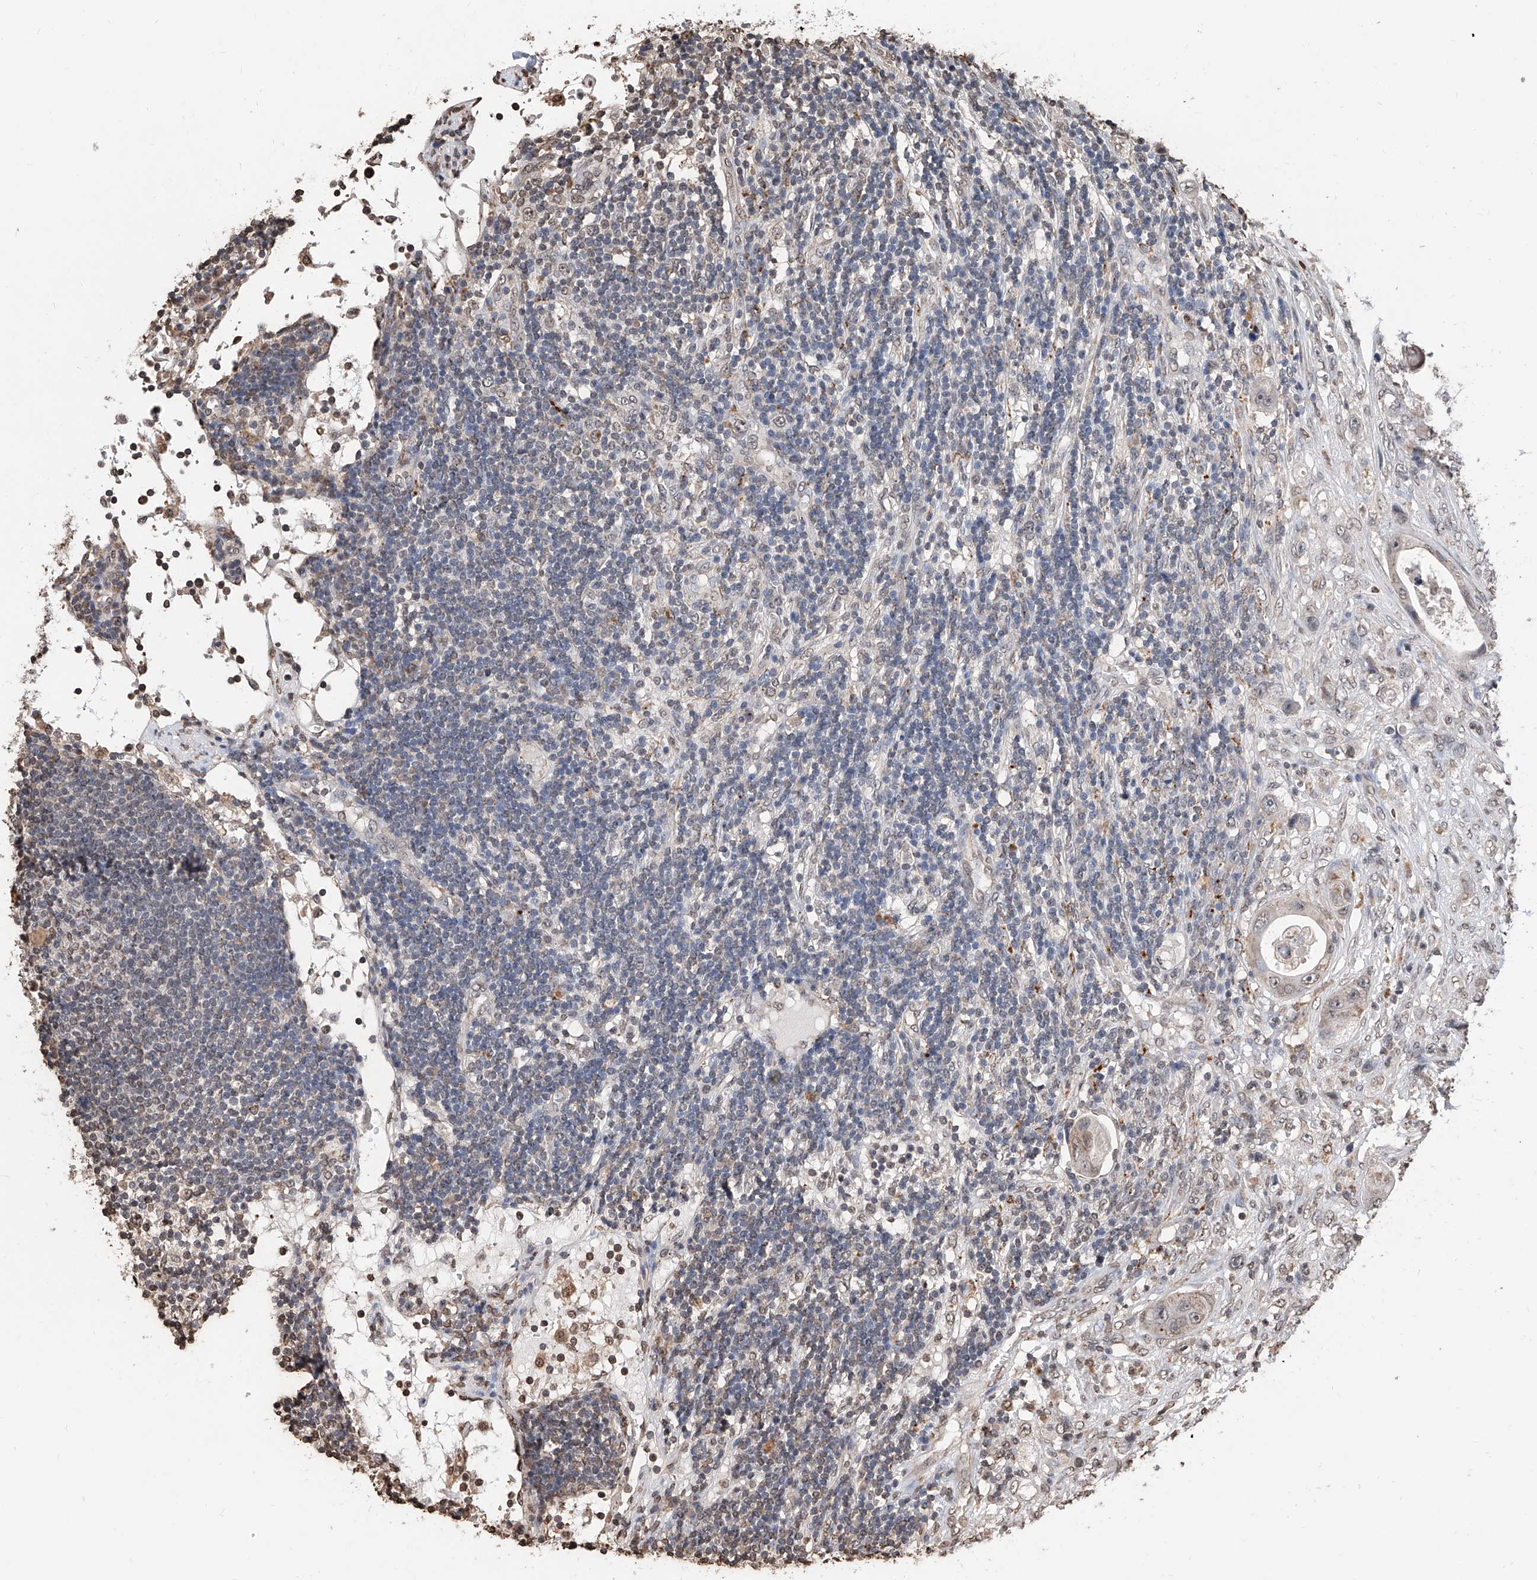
{"staining": {"intensity": "weak", "quantity": ">75%", "location": "cytoplasmic/membranous,nuclear"}, "tissue": "colorectal cancer", "cell_type": "Tumor cells", "image_type": "cancer", "snomed": [{"axis": "morphology", "description": "Adenocarcinoma, NOS"}, {"axis": "topography", "description": "Colon"}], "caption": "DAB (3,3'-diaminobenzidine) immunohistochemical staining of colorectal cancer shows weak cytoplasmic/membranous and nuclear protein expression in approximately >75% of tumor cells. Using DAB (3,3'-diaminobenzidine) (brown) and hematoxylin (blue) stains, captured at high magnification using brightfield microscopy.", "gene": "RP9", "patient": {"sex": "female", "age": 46}}